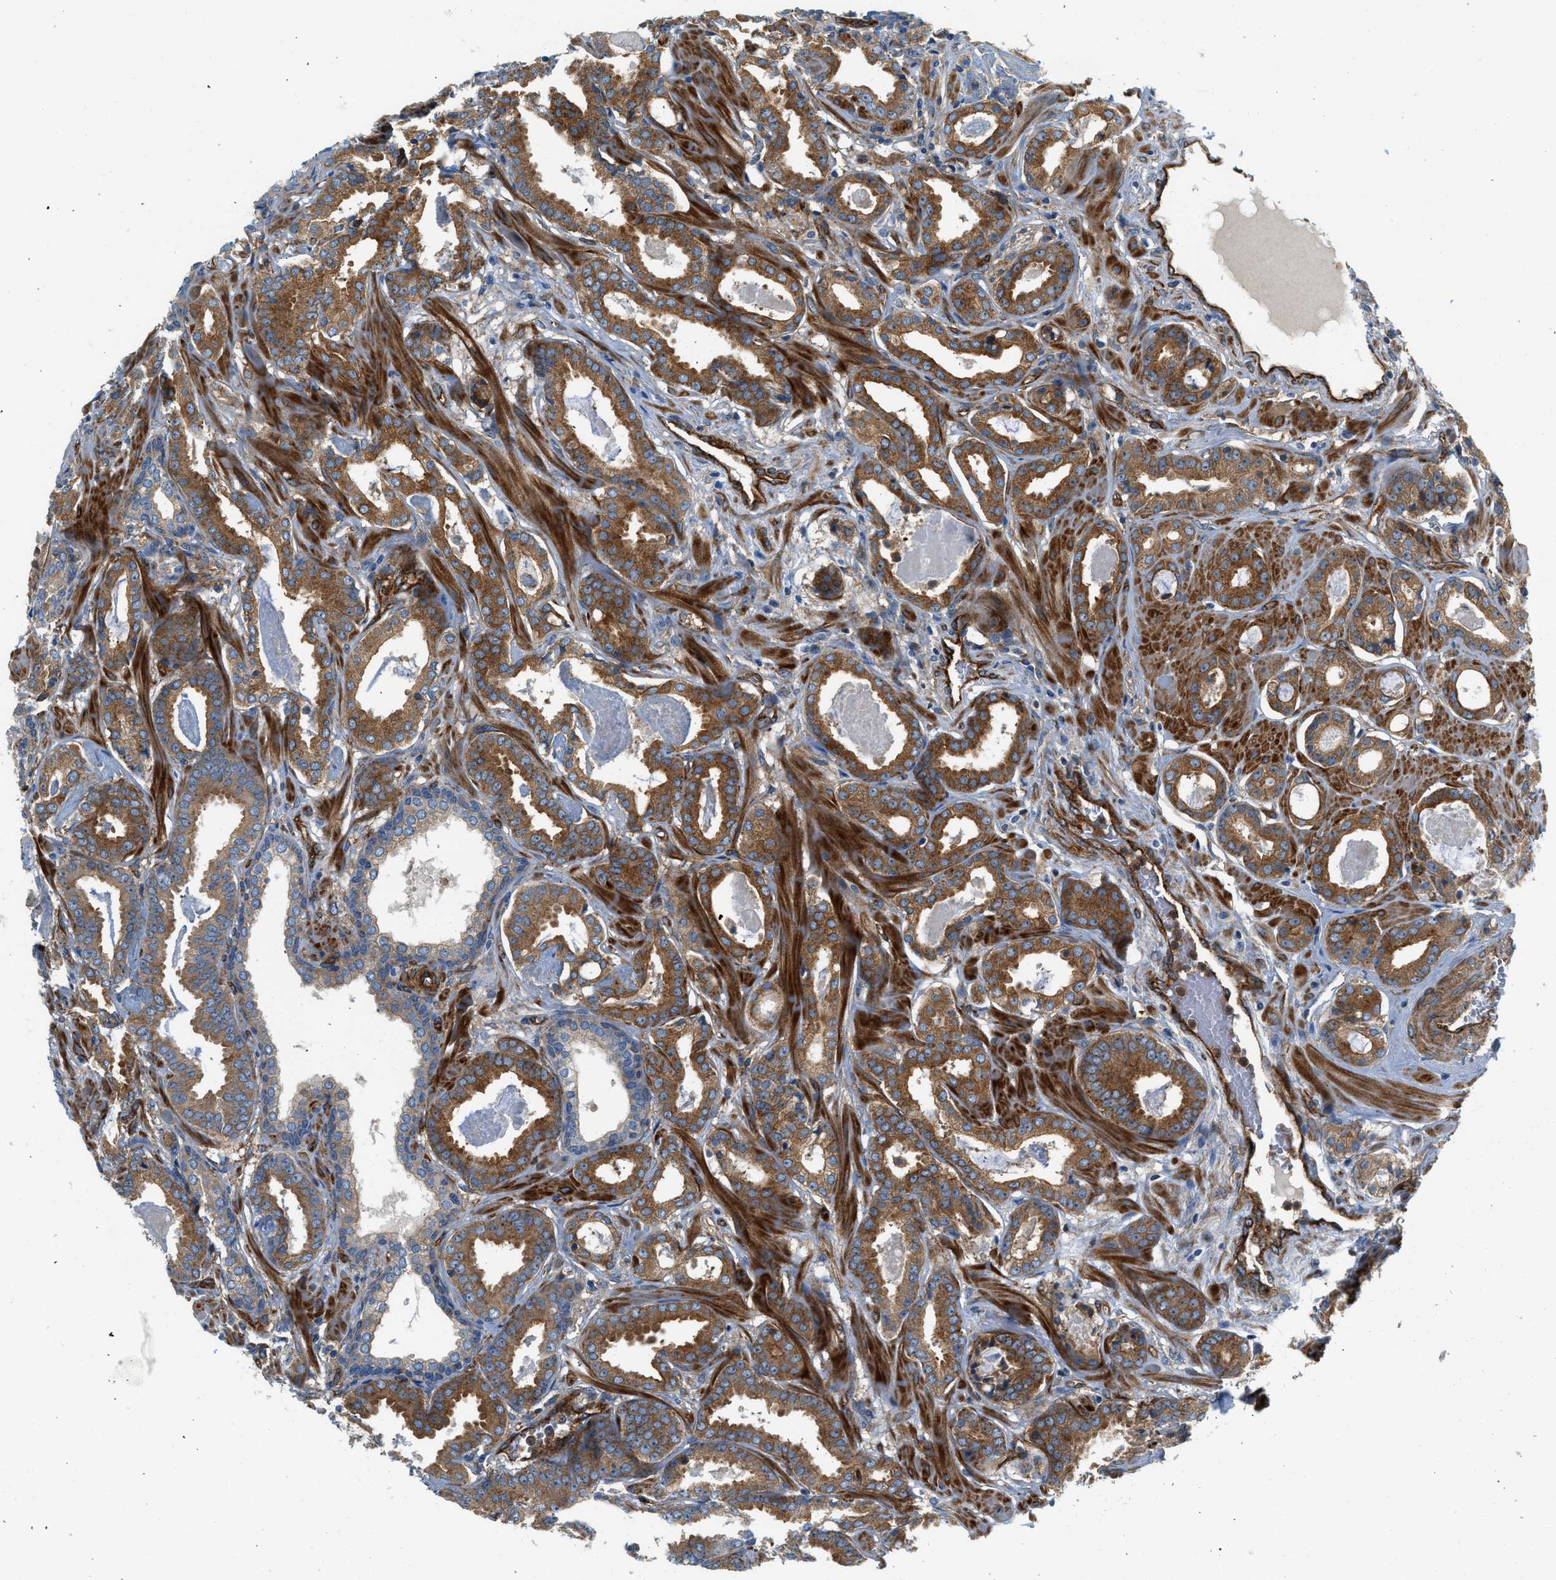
{"staining": {"intensity": "strong", "quantity": ">75%", "location": "cytoplasmic/membranous"}, "tissue": "prostate cancer", "cell_type": "Tumor cells", "image_type": "cancer", "snomed": [{"axis": "morphology", "description": "Adenocarcinoma, Low grade"}, {"axis": "topography", "description": "Prostate"}], "caption": "This histopathology image displays immunohistochemistry staining of human prostate adenocarcinoma (low-grade), with high strong cytoplasmic/membranous positivity in about >75% of tumor cells.", "gene": "HIP1", "patient": {"sex": "male", "age": 53}}